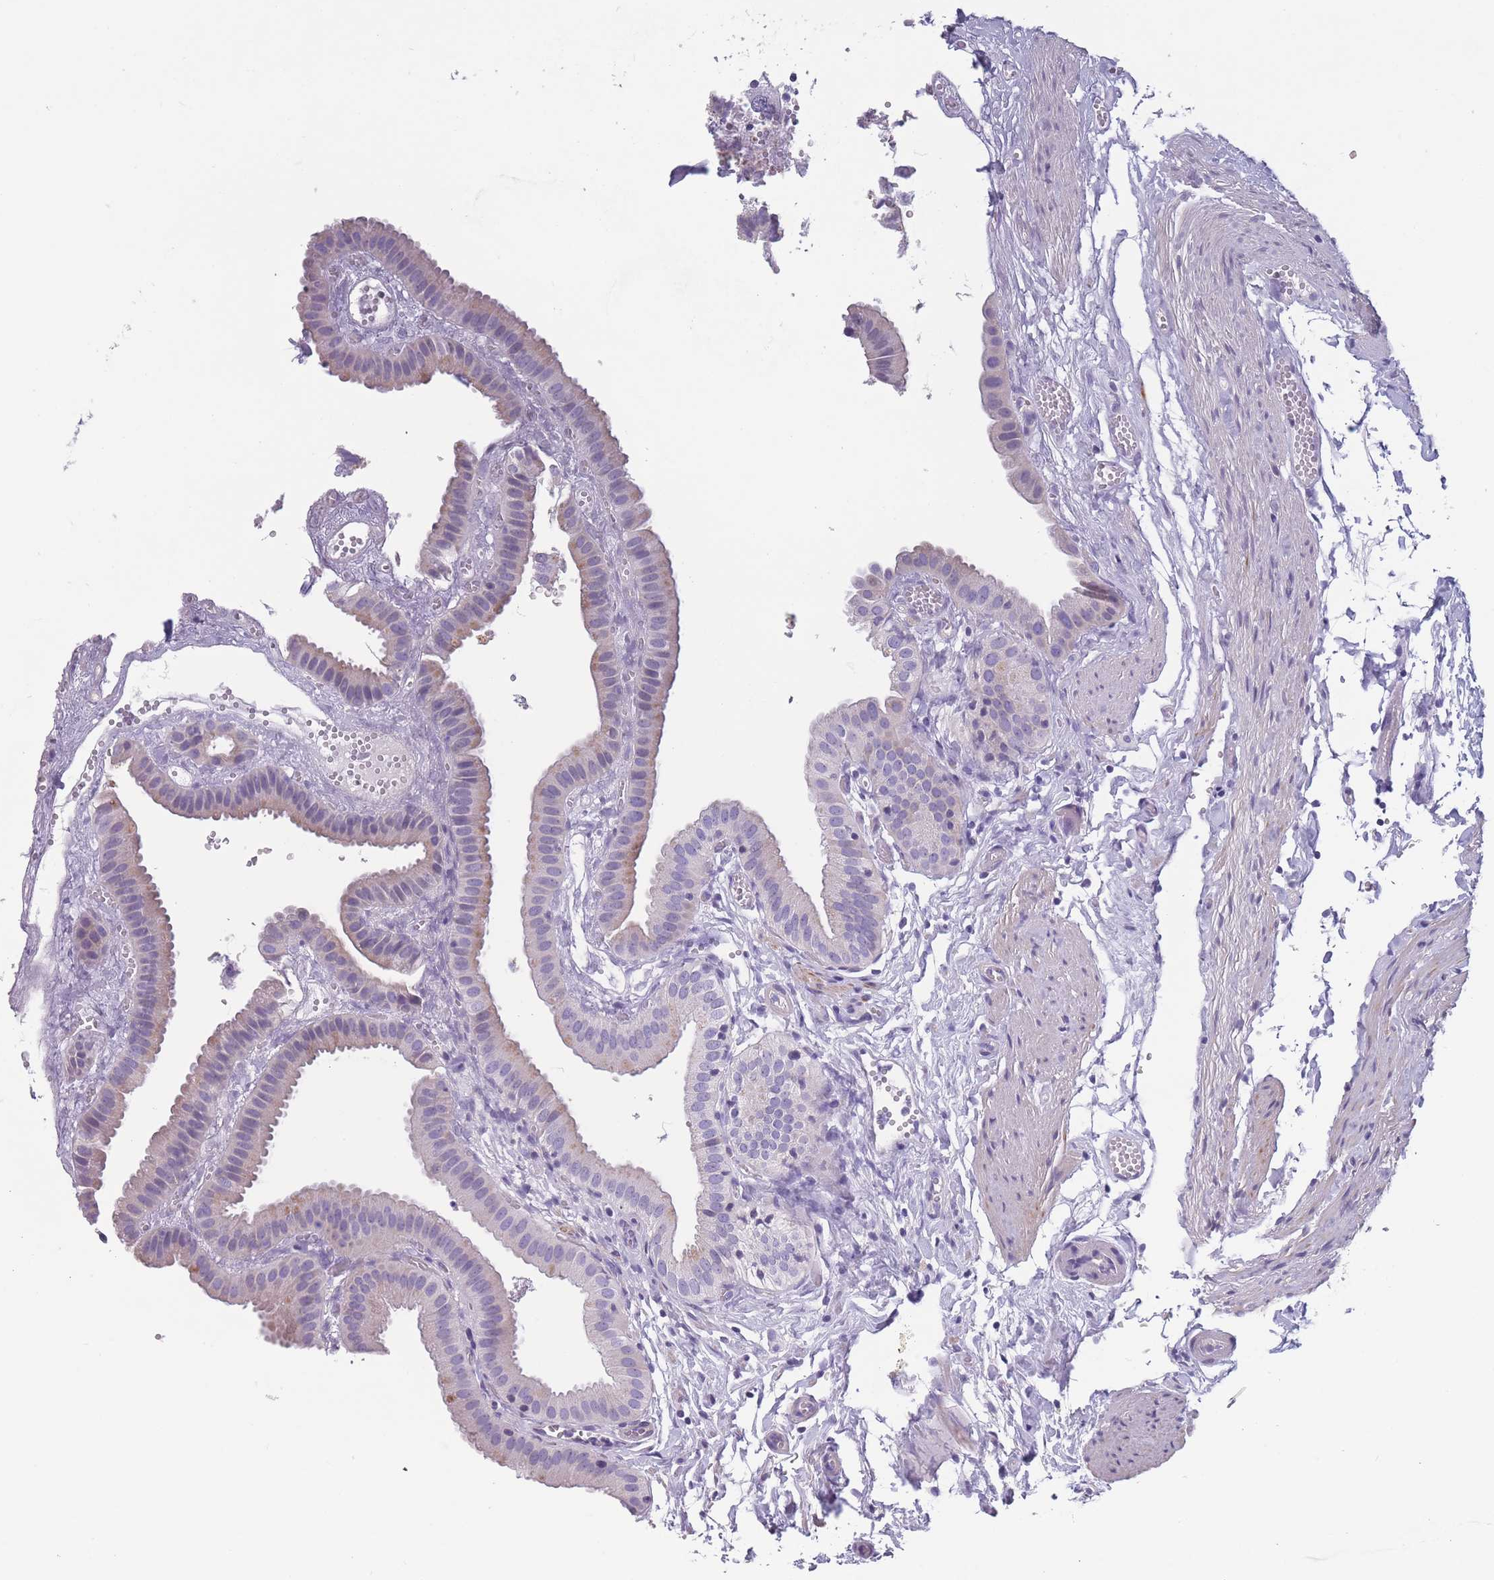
{"staining": {"intensity": "weak", "quantity": "<25%", "location": "cytoplasmic/membranous"}, "tissue": "gallbladder", "cell_type": "Glandular cells", "image_type": "normal", "snomed": [{"axis": "morphology", "description": "Normal tissue, NOS"}, {"axis": "topography", "description": "Gallbladder"}], "caption": "An immunohistochemistry image of unremarkable gallbladder is shown. There is no staining in glandular cells of gallbladder. (IHC, brightfield microscopy, high magnification).", "gene": "OR4C5", "patient": {"sex": "female", "age": 61}}